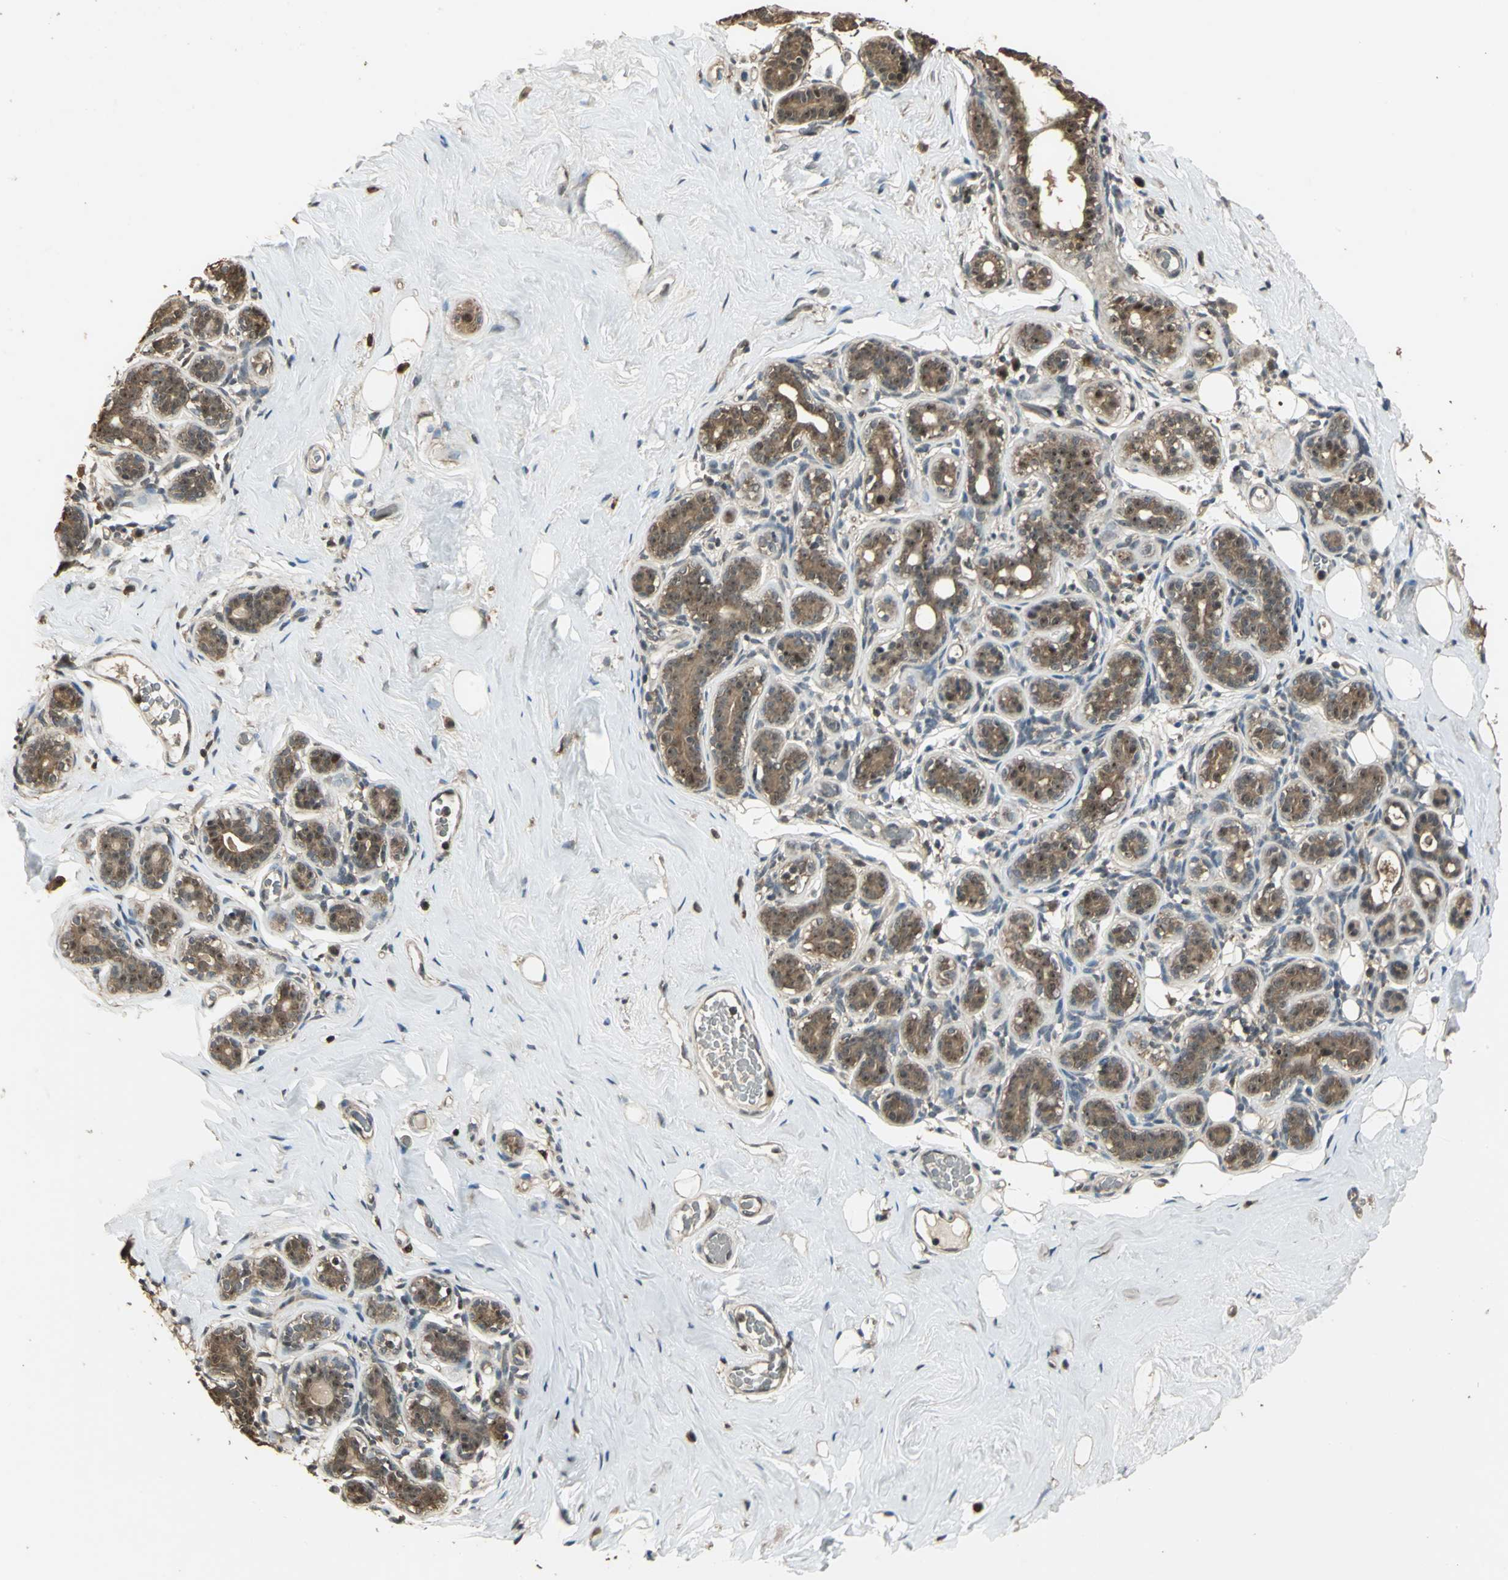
{"staining": {"intensity": "negative", "quantity": "none", "location": "none"}, "tissue": "breast", "cell_type": "Adipocytes", "image_type": "normal", "snomed": [{"axis": "morphology", "description": "Normal tissue, NOS"}, {"axis": "topography", "description": "Breast"}], "caption": "This is an immunohistochemistry image of normal breast. There is no expression in adipocytes.", "gene": "UCHL5", "patient": {"sex": "female", "age": 75}}